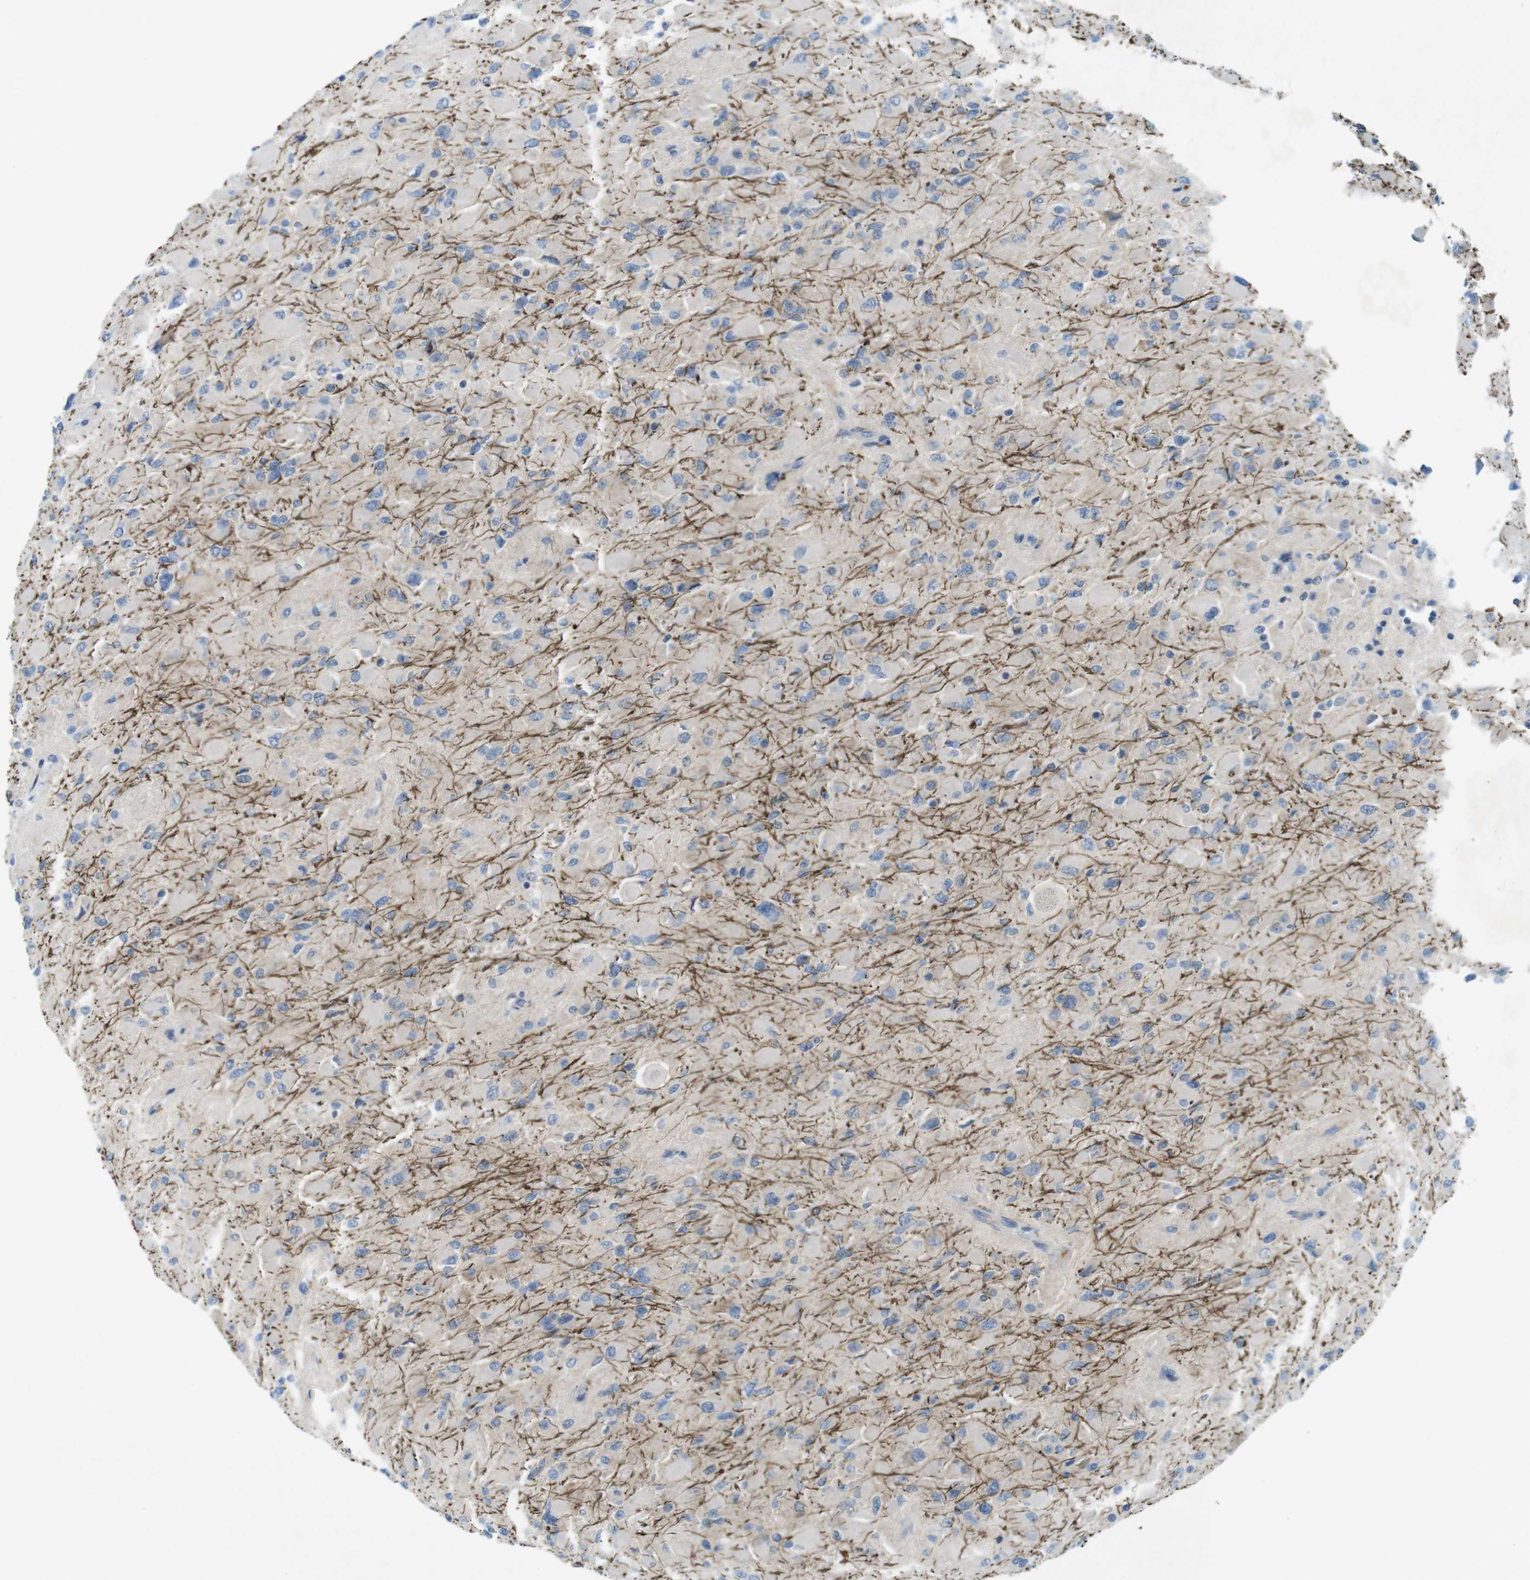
{"staining": {"intensity": "negative", "quantity": "none", "location": "none"}, "tissue": "glioma", "cell_type": "Tumor cells", "image_type": "cancer", "snomed": [{"axis": "morphology", "description": "Glioma, malignant, High grade"}, {"axis": "topography", "description": "Cerebral cortex"}], "caption": "Tumor cells are negative for protein expression in human glioma.", "gene": "TYW1", "patient": {"sex": "female", "age": 36}}